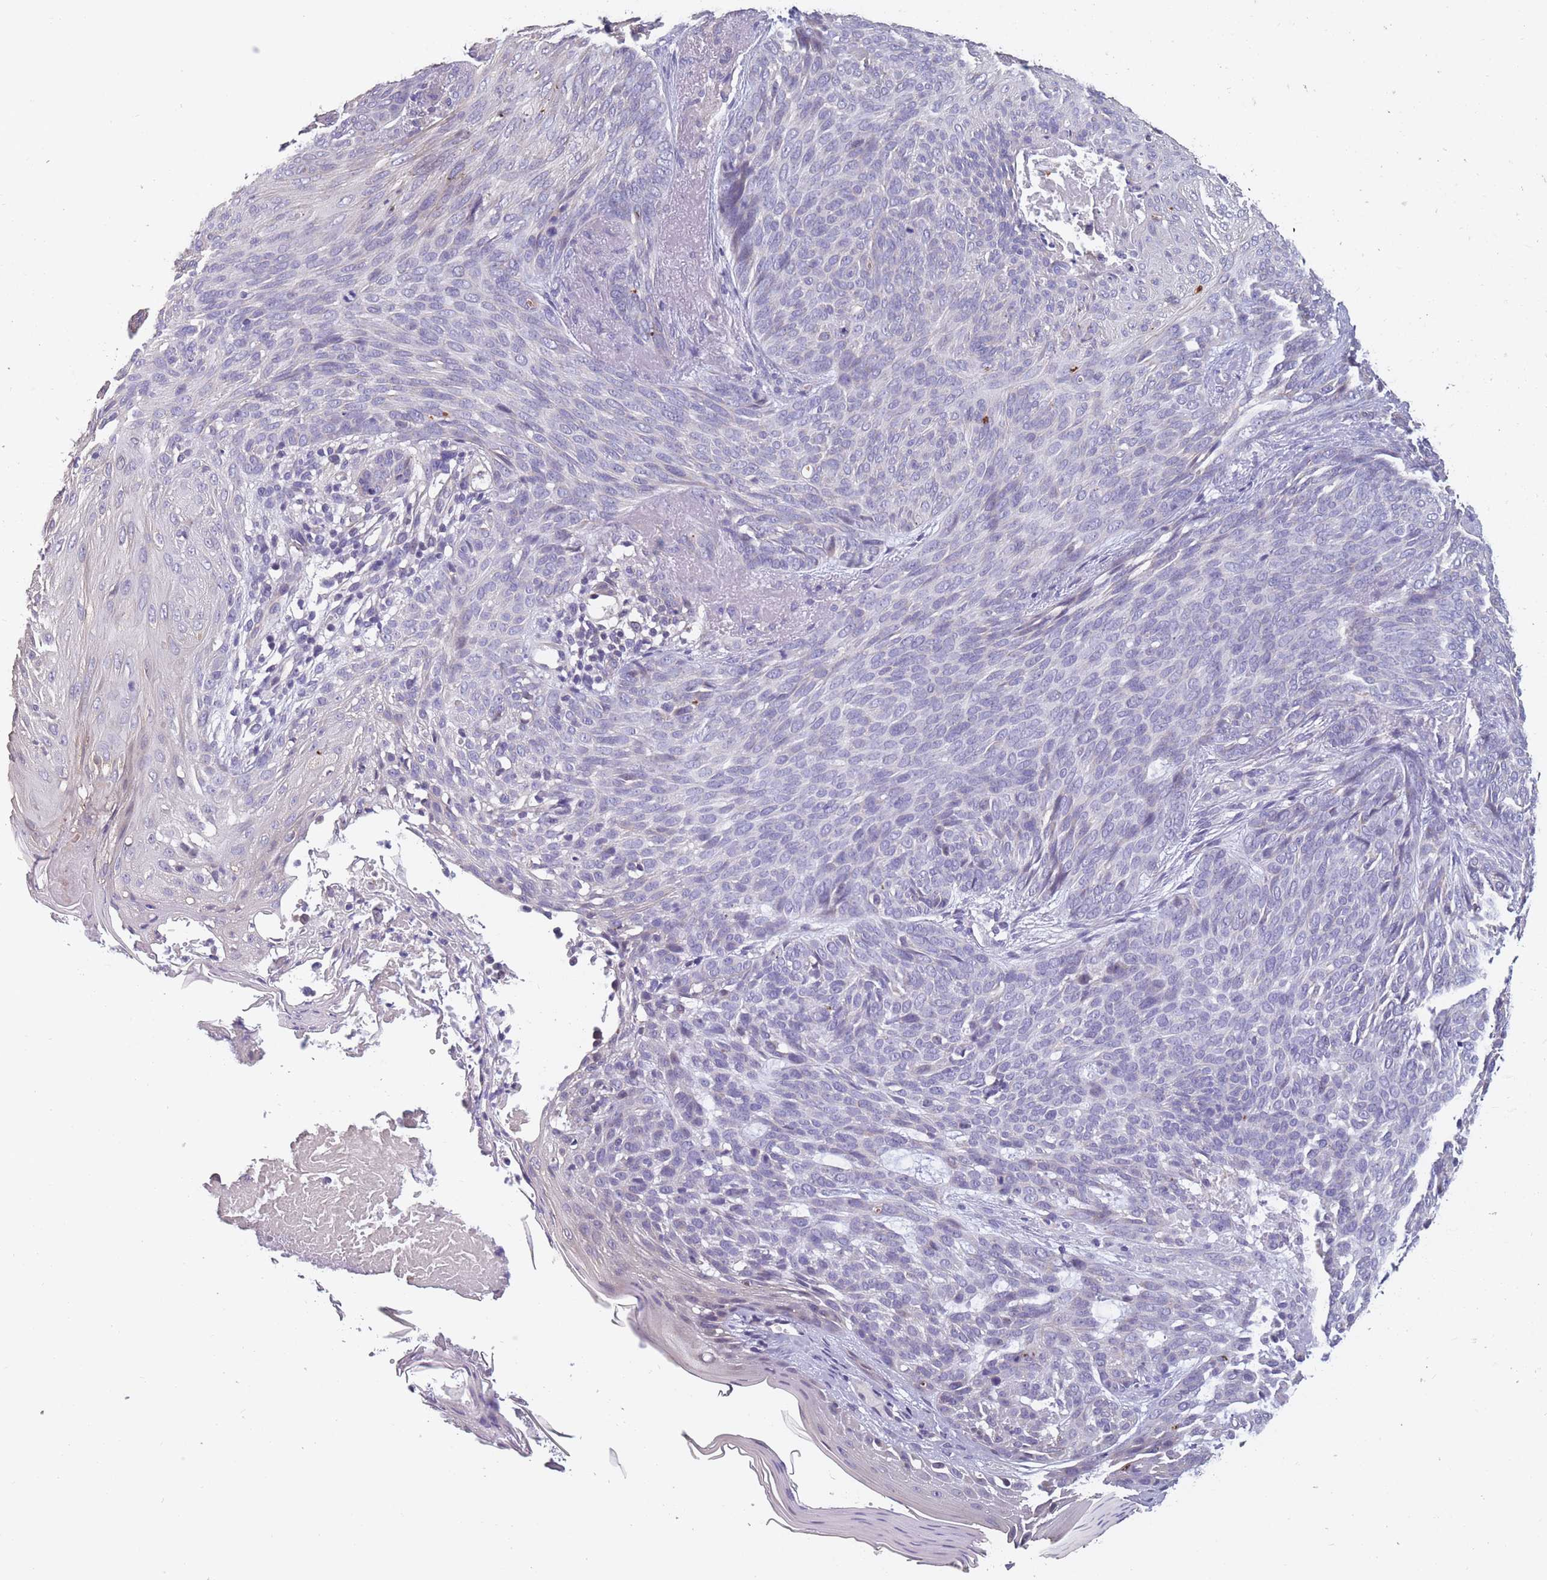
{"staining": {"intensity": "negative", "quantity": "none", "location": "none"}, "tissue": "skin cancer", "cell_type": "Tumor cells", "image_type": "cancer", "snomed": [{"axis": "morphology", "description": "Basal cell carcinoma"}, {"axis": "topography", "description": "Skin"}], "caption": "This photomicrograph is of skin basal cell carcinoma stained with immunohistochemistry (IHC) to label a protein in brown with the nuclei are counter-stained blue. There is no expression in tumor cells.", "gene": "TOMM40L", "patient": {"sex": "female", "age": 86}}